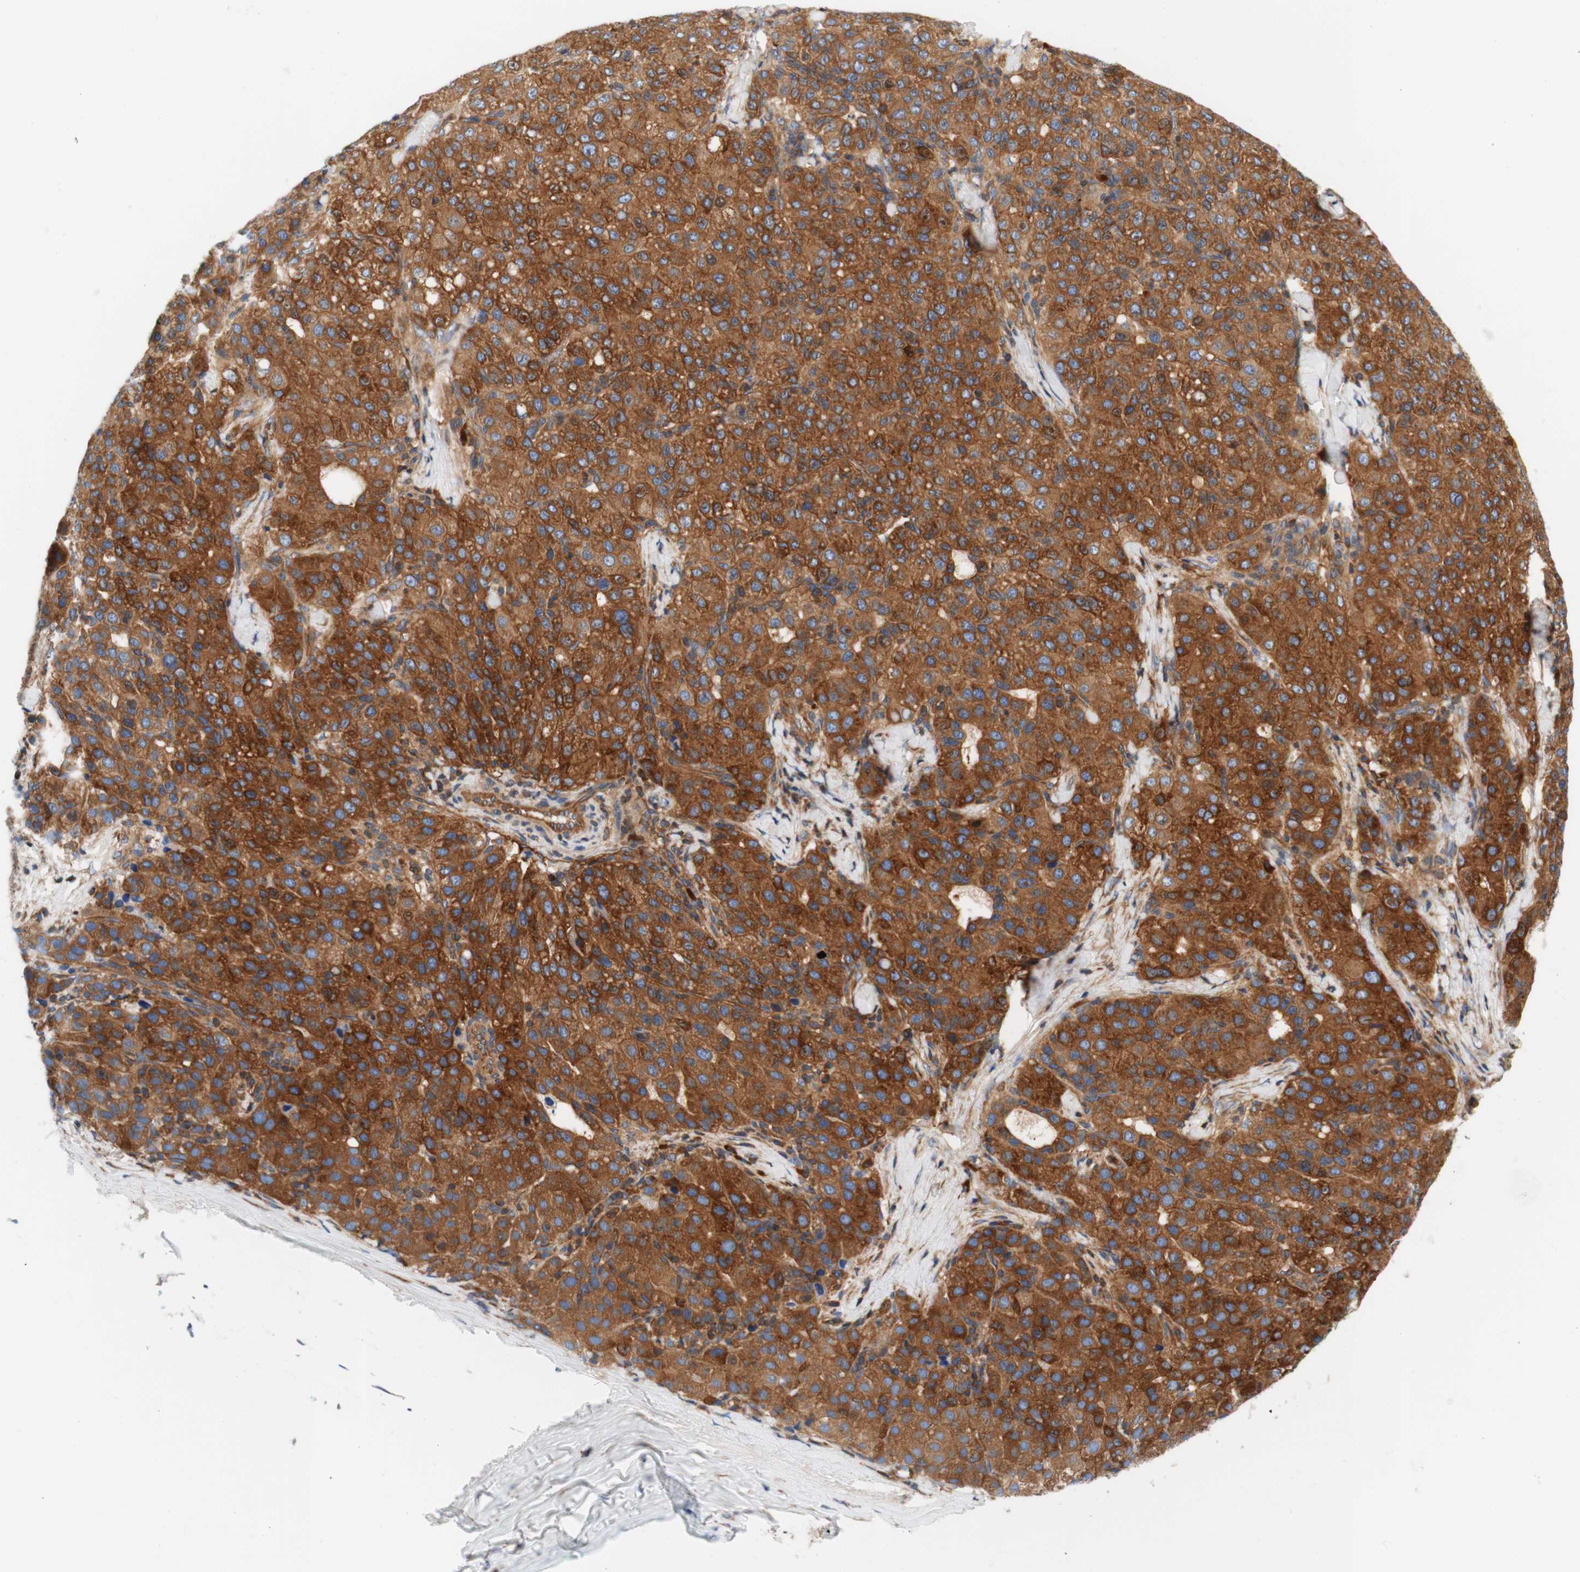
{"staining": {"intensity": "strong", "quantity": ">75%", "location": "cytoplasmic/membranous"}, "tissue": "liver cancer", "cell_type": "Tumor cells", "image_type": "cancer", "snomed": [{"axis": "morphology", "description": "Carcinoma, Hepatocellular, NOS"}, {"axis": "topography", "description": "Liver"}], "caption": "The immunohistochemical stain shows strong cytoplasmic/membranous positivity in tumor cells of liver hepatocellular carcinoma tissue.", "gene": "STOM", "patient": {"sex": "male", "age": 65}}